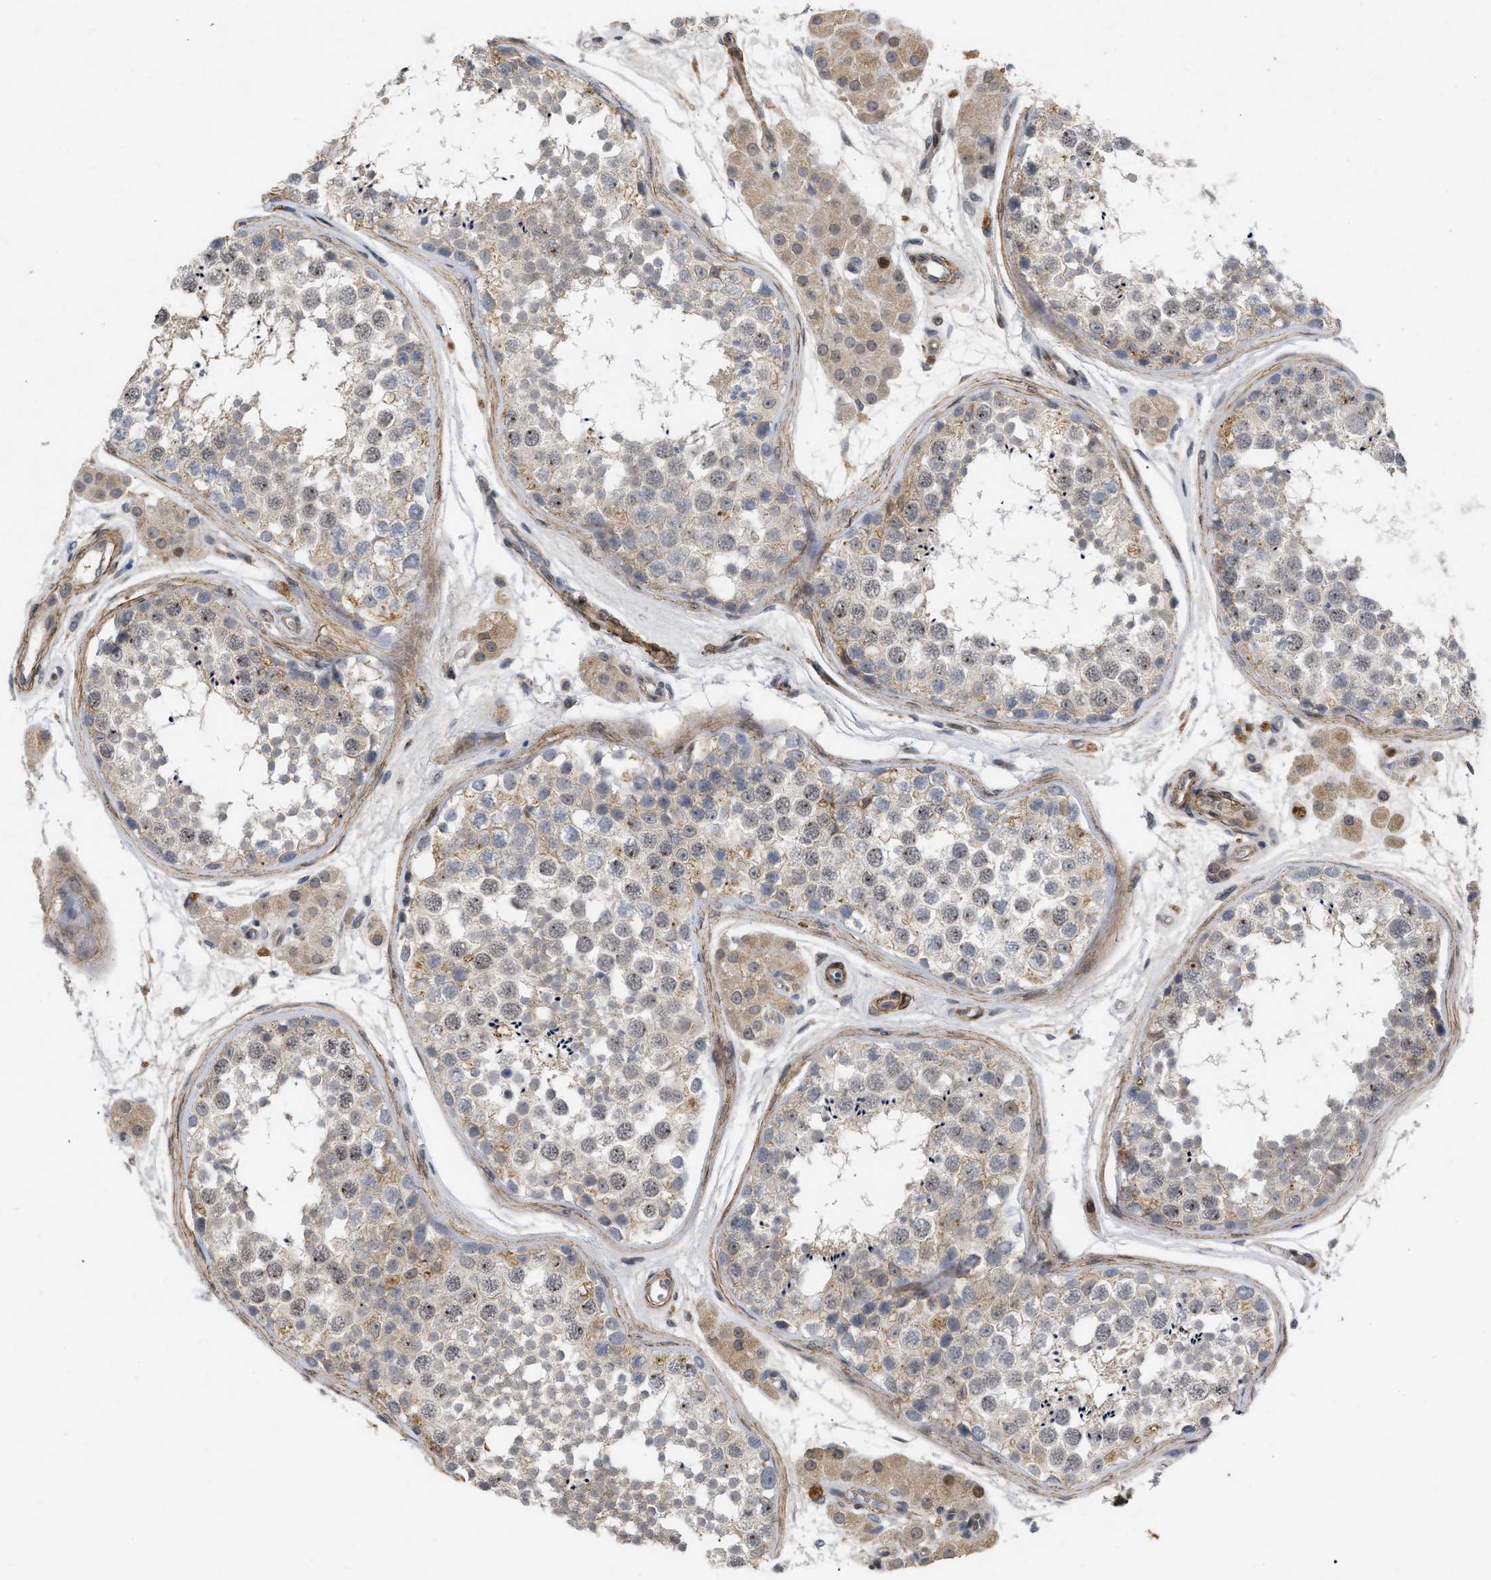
{"staining": {"intensity": "weak", "quantity": "<25%", "location": "cytoplasmic/membranous"}, "tissue": "testis", "cell_type": "Cells in seminiferous ducts", "image_type": "normal", "snomed": [{"axis": "morphology", "description": "Normal tissue, NOS"}, {"axis": "topography", "description": "Testis"}], "caption": "Testis stained for a protein using immunohistochemistry (IHC) shows no positivity cells in seminiferous ducts.", "gene": "ST6GALNAC6", "patient": {"sex": "male", "age": 56}}